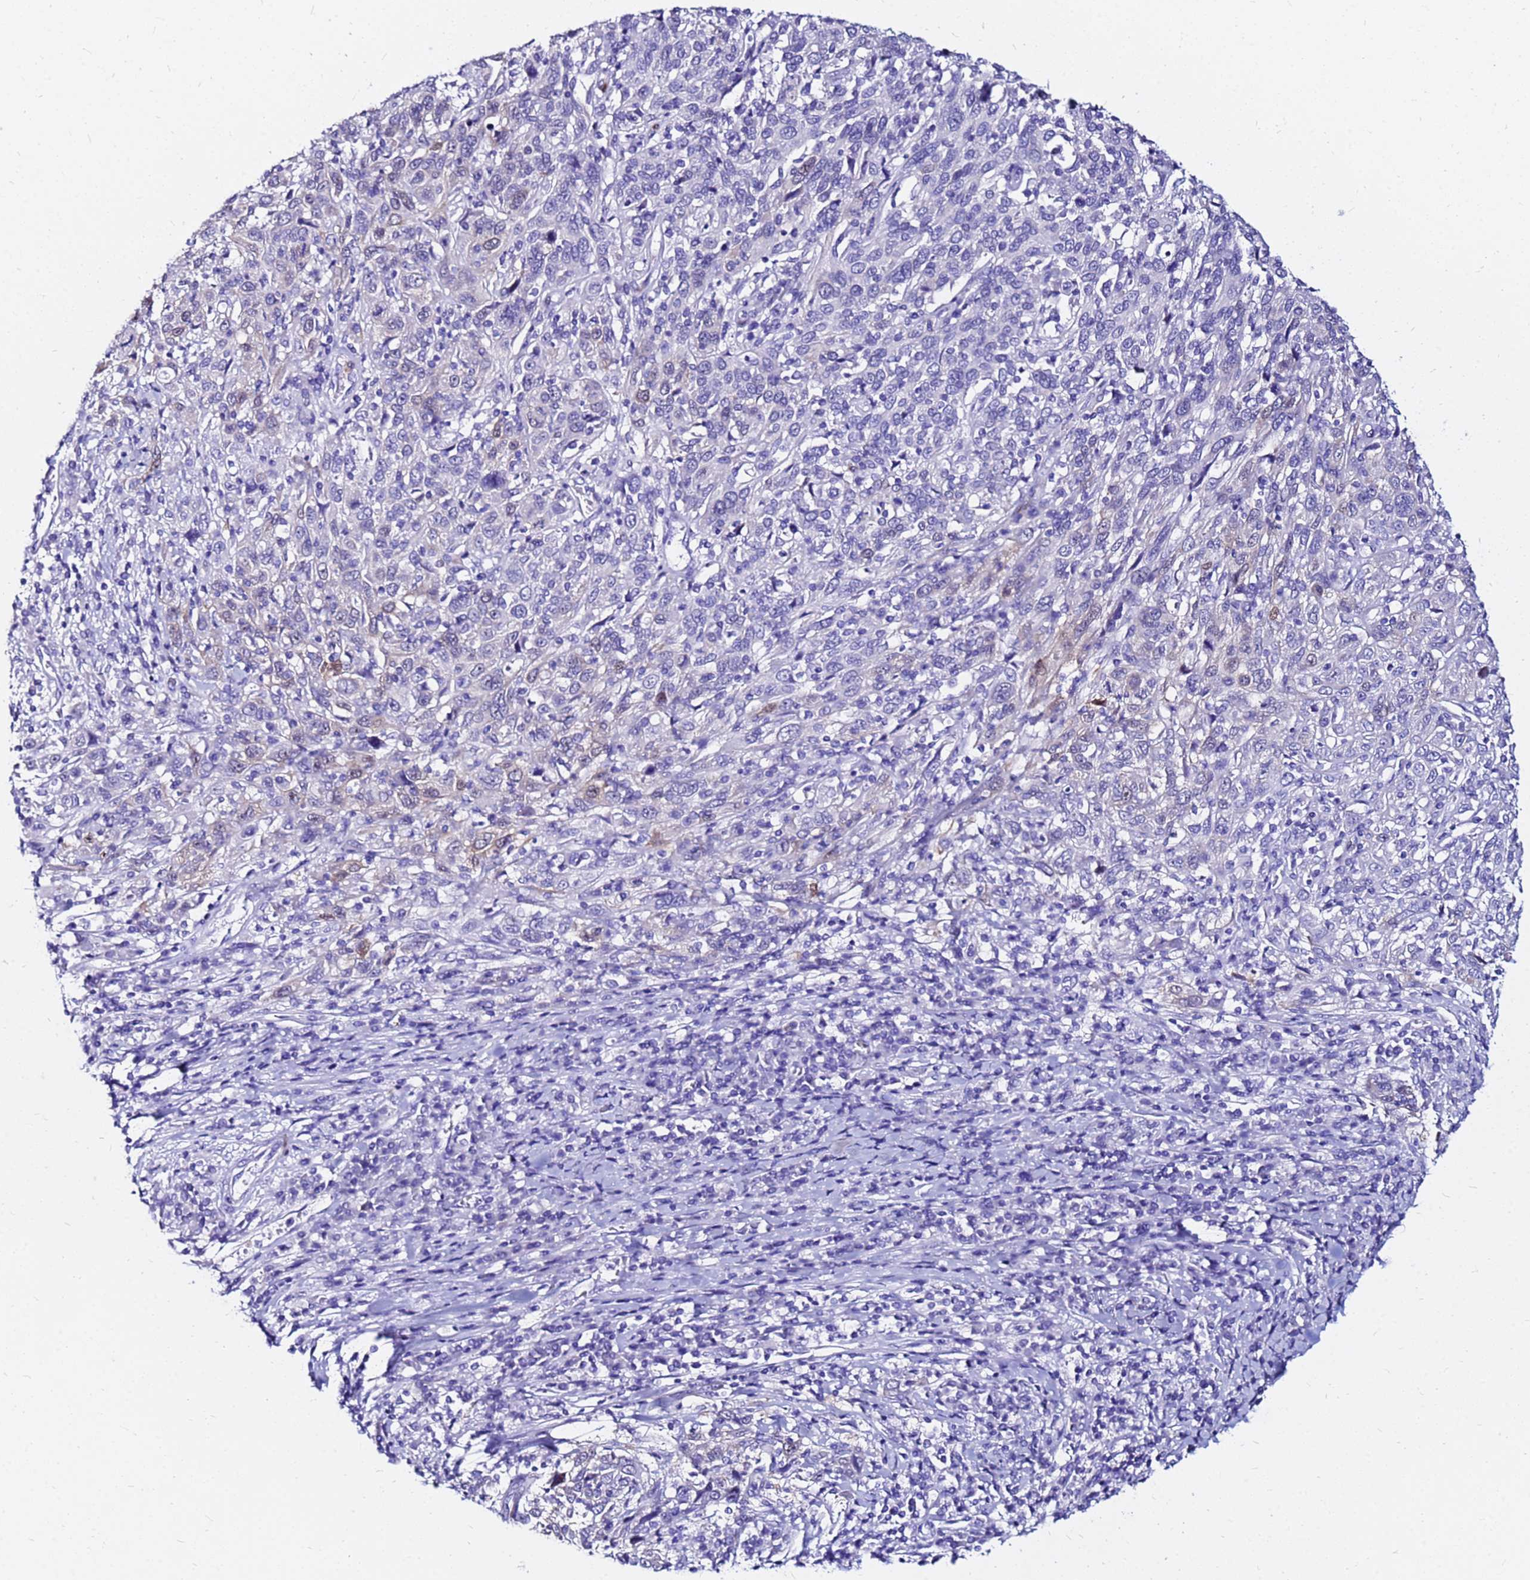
{"staining": {"intensity": "negative", "quantity": "none", "location": "none"}, "tissue": "cervical cancer", "cell_type": "Tumor cells", "image_type": "cancer", "snomed": [{"axis": "morphology", "description": "Squamous cell carcinoma, NOS"}, {"axis": "topography", "description": "Cervix"}], "caption": "The image shows no significant staining in tumor cells of squamous cell carcinoma (cervical).", "gene": "PPP1R14C", "patient": {"sex": "female", "age": 46}}